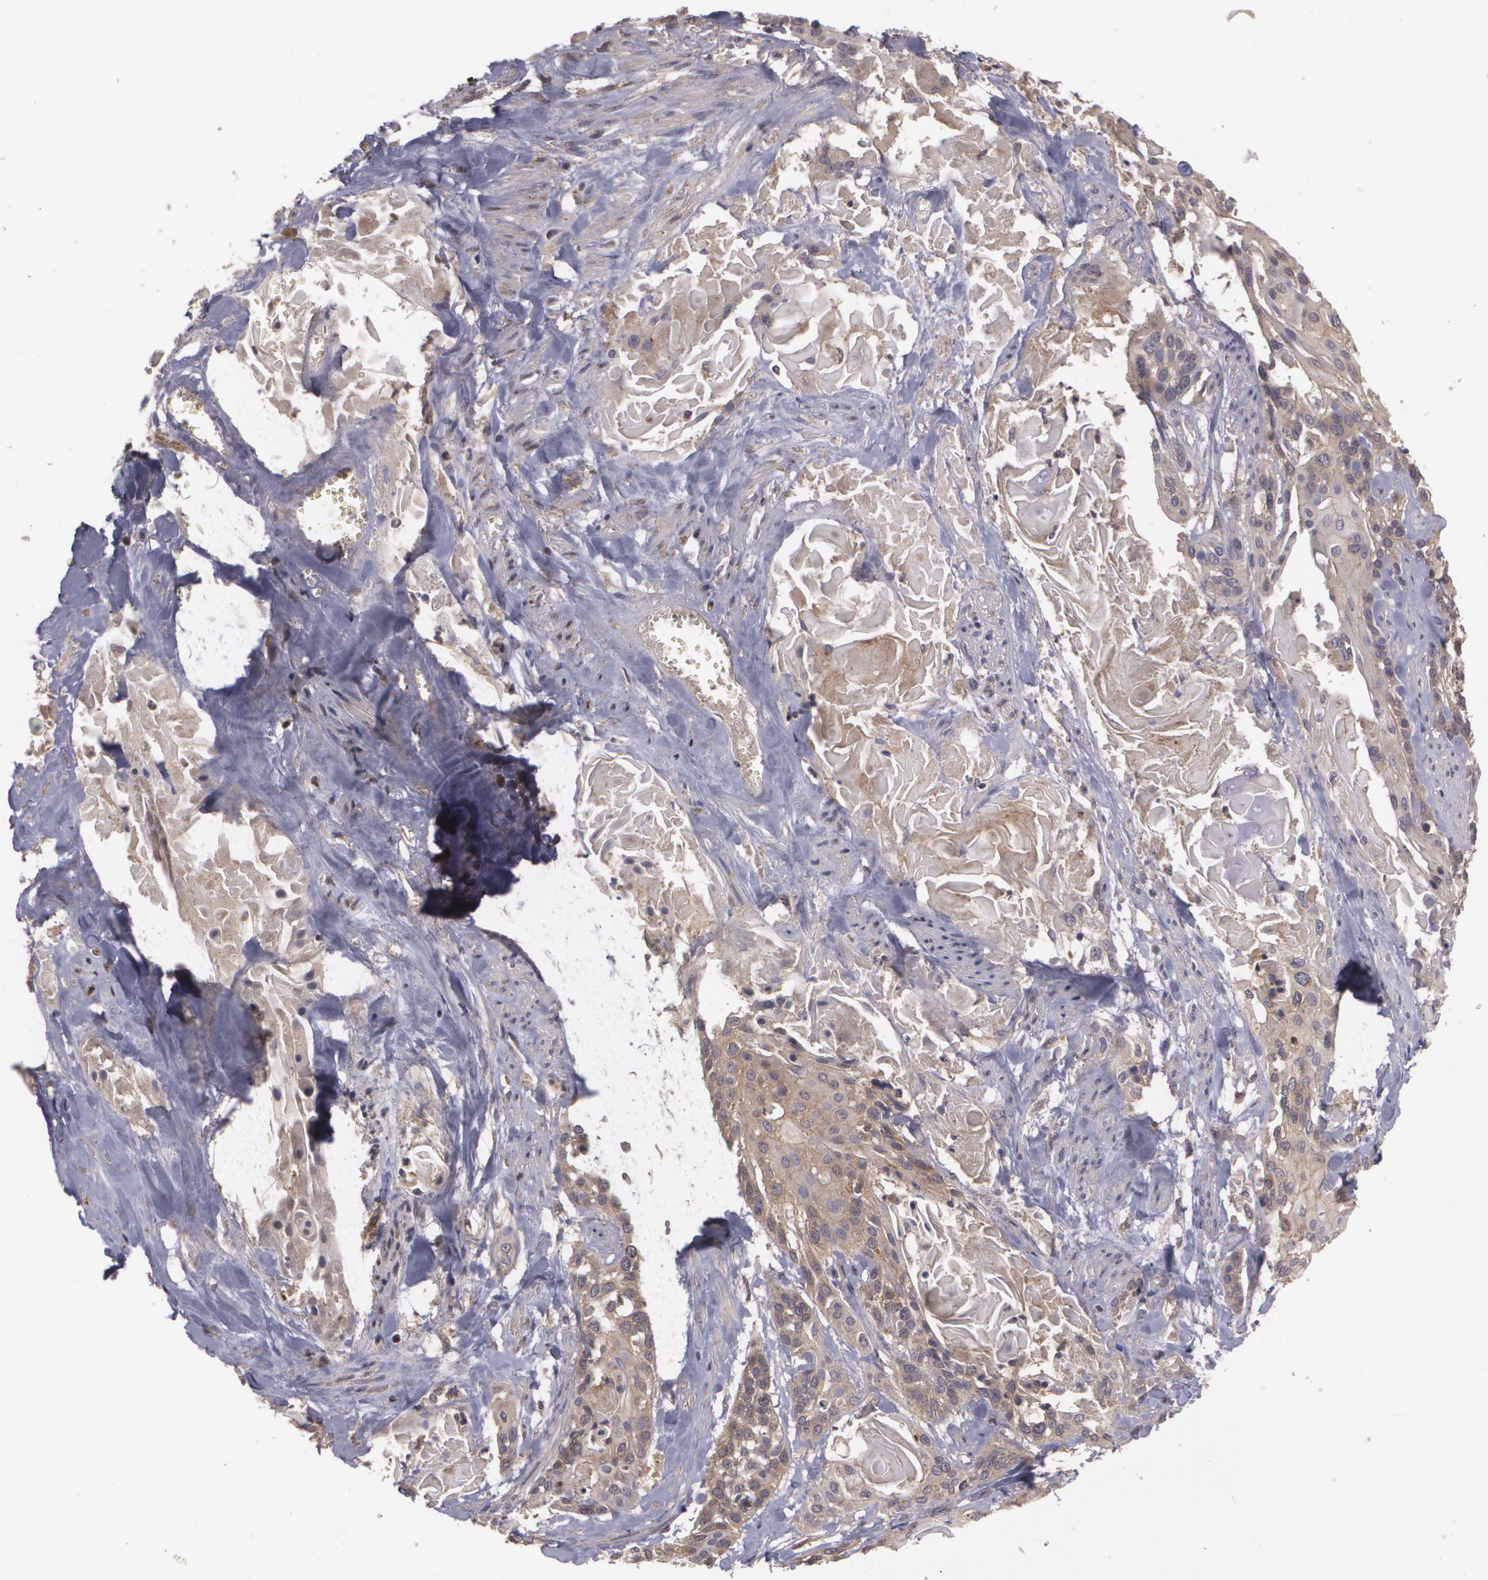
{"staining": {"intensity": "weak", "quantity": ">75%", "location": "cytoplasmic/membranous"}, "tissue": "cervical cancer", "cell_type": "Tumor cells", "image_type": "cancer", "snomed": [{"axis": "morphology", "description": "Squamous cell carcinoma, NOS"}, {"axis": "topography", "description": "Cervix"}], "caption": "Immunohistochemical staining of human cervical cancer shows weak cytoplasmic/membranous protein positivity in approximately >75% of tumor cells.", "gene": "HRAS", "patient": {"sex": "female", "age": 57}}